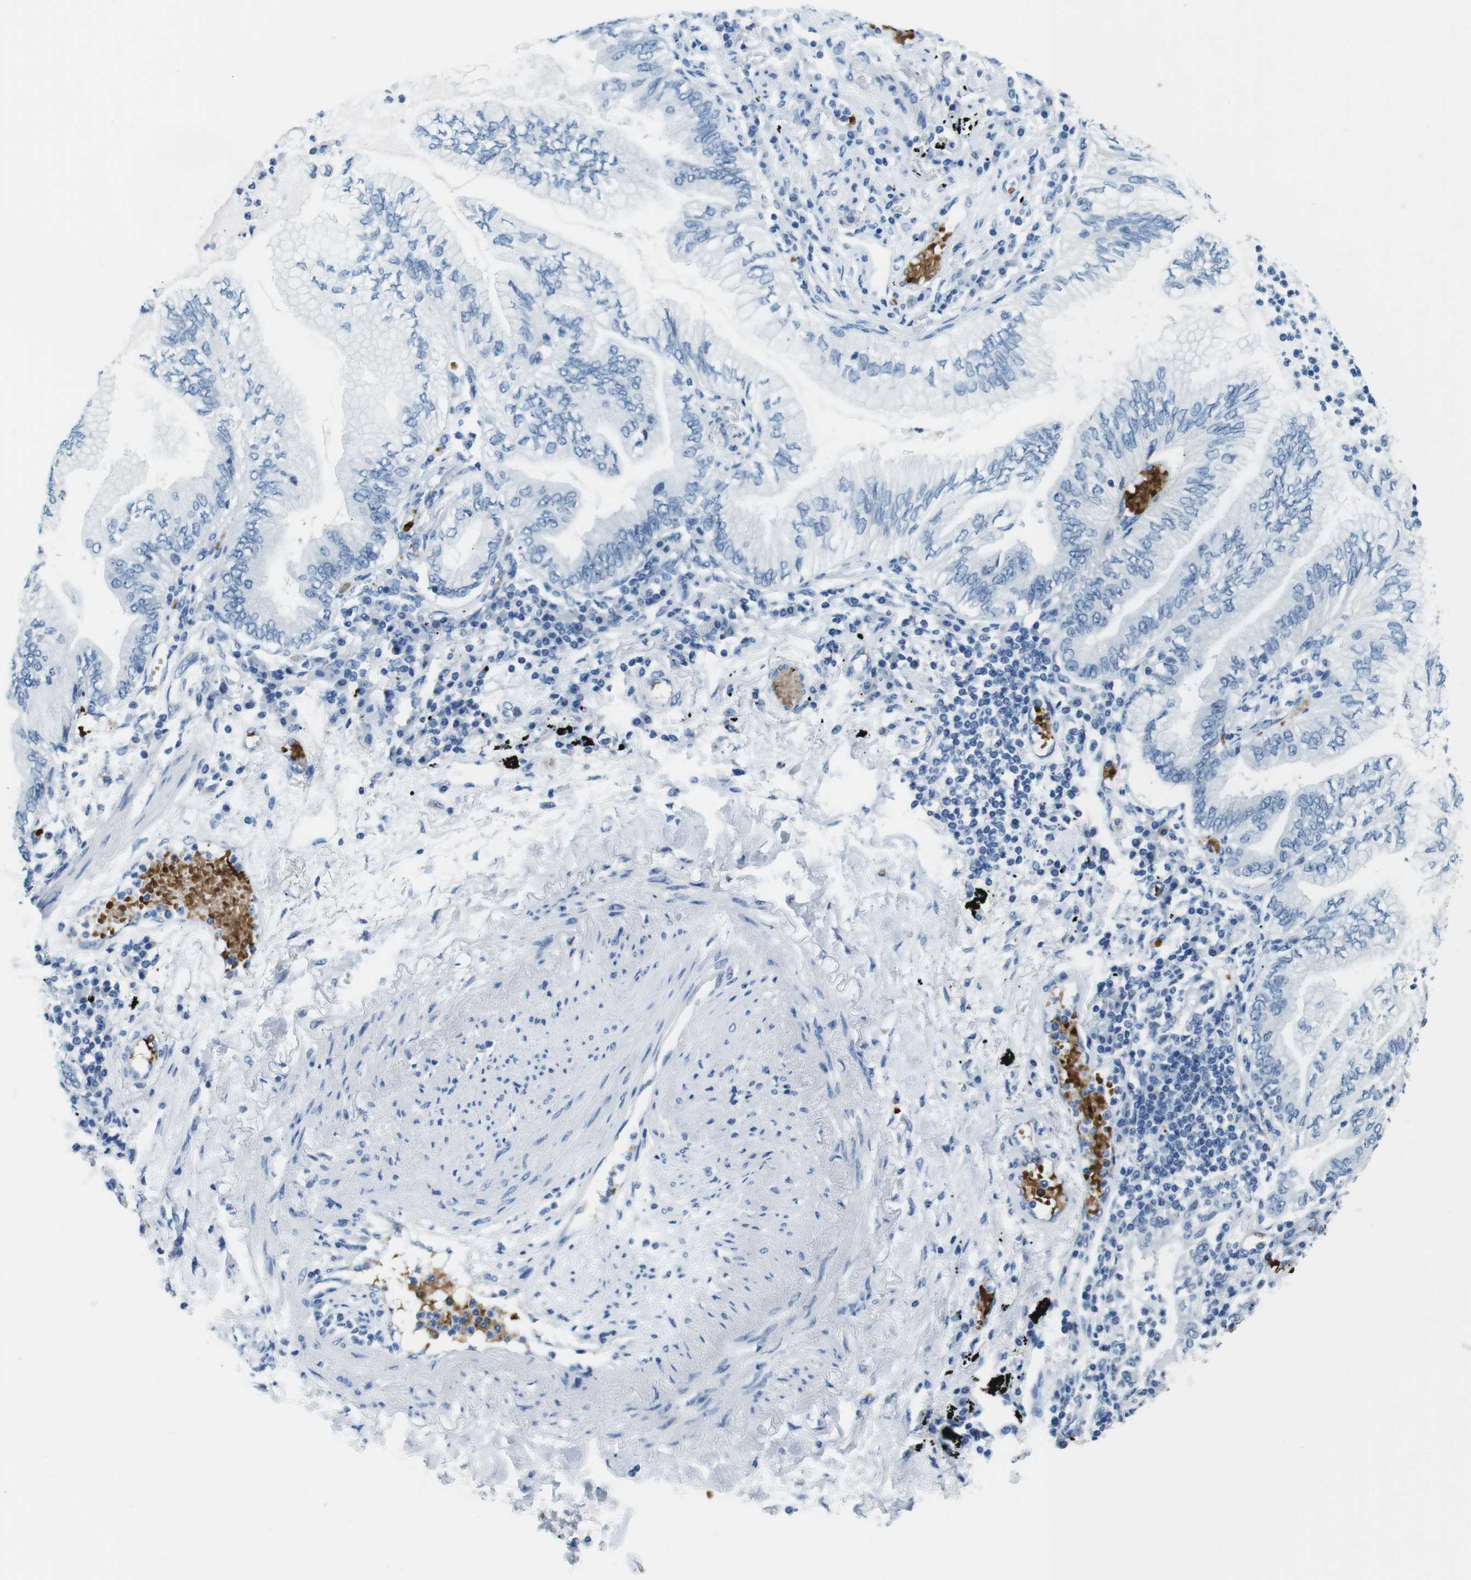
{"staining": {"intensity": "negative", "quantity": "none", "location": "none"}, "tissue": "lung cancer", "cell_type": "Tumor cells", "image_type": "cancer", "snomed": [{"axis": "morphology", "description": "Normal tissue, NOS"}, {"axis": "morphology", "description": "Adenocarcinoma, NOS"}, {"axis": "topography", "description": "Bronchus"}, {"axis": "topography", "description": "Lung"}], "caption": "Human lung adenocarcinoma stained for a protein using immunohistochemistry exhibits no positivity in tumor cells.", "gene": "TFAP2C", "patient": {"sex": "female", "age": 70}}